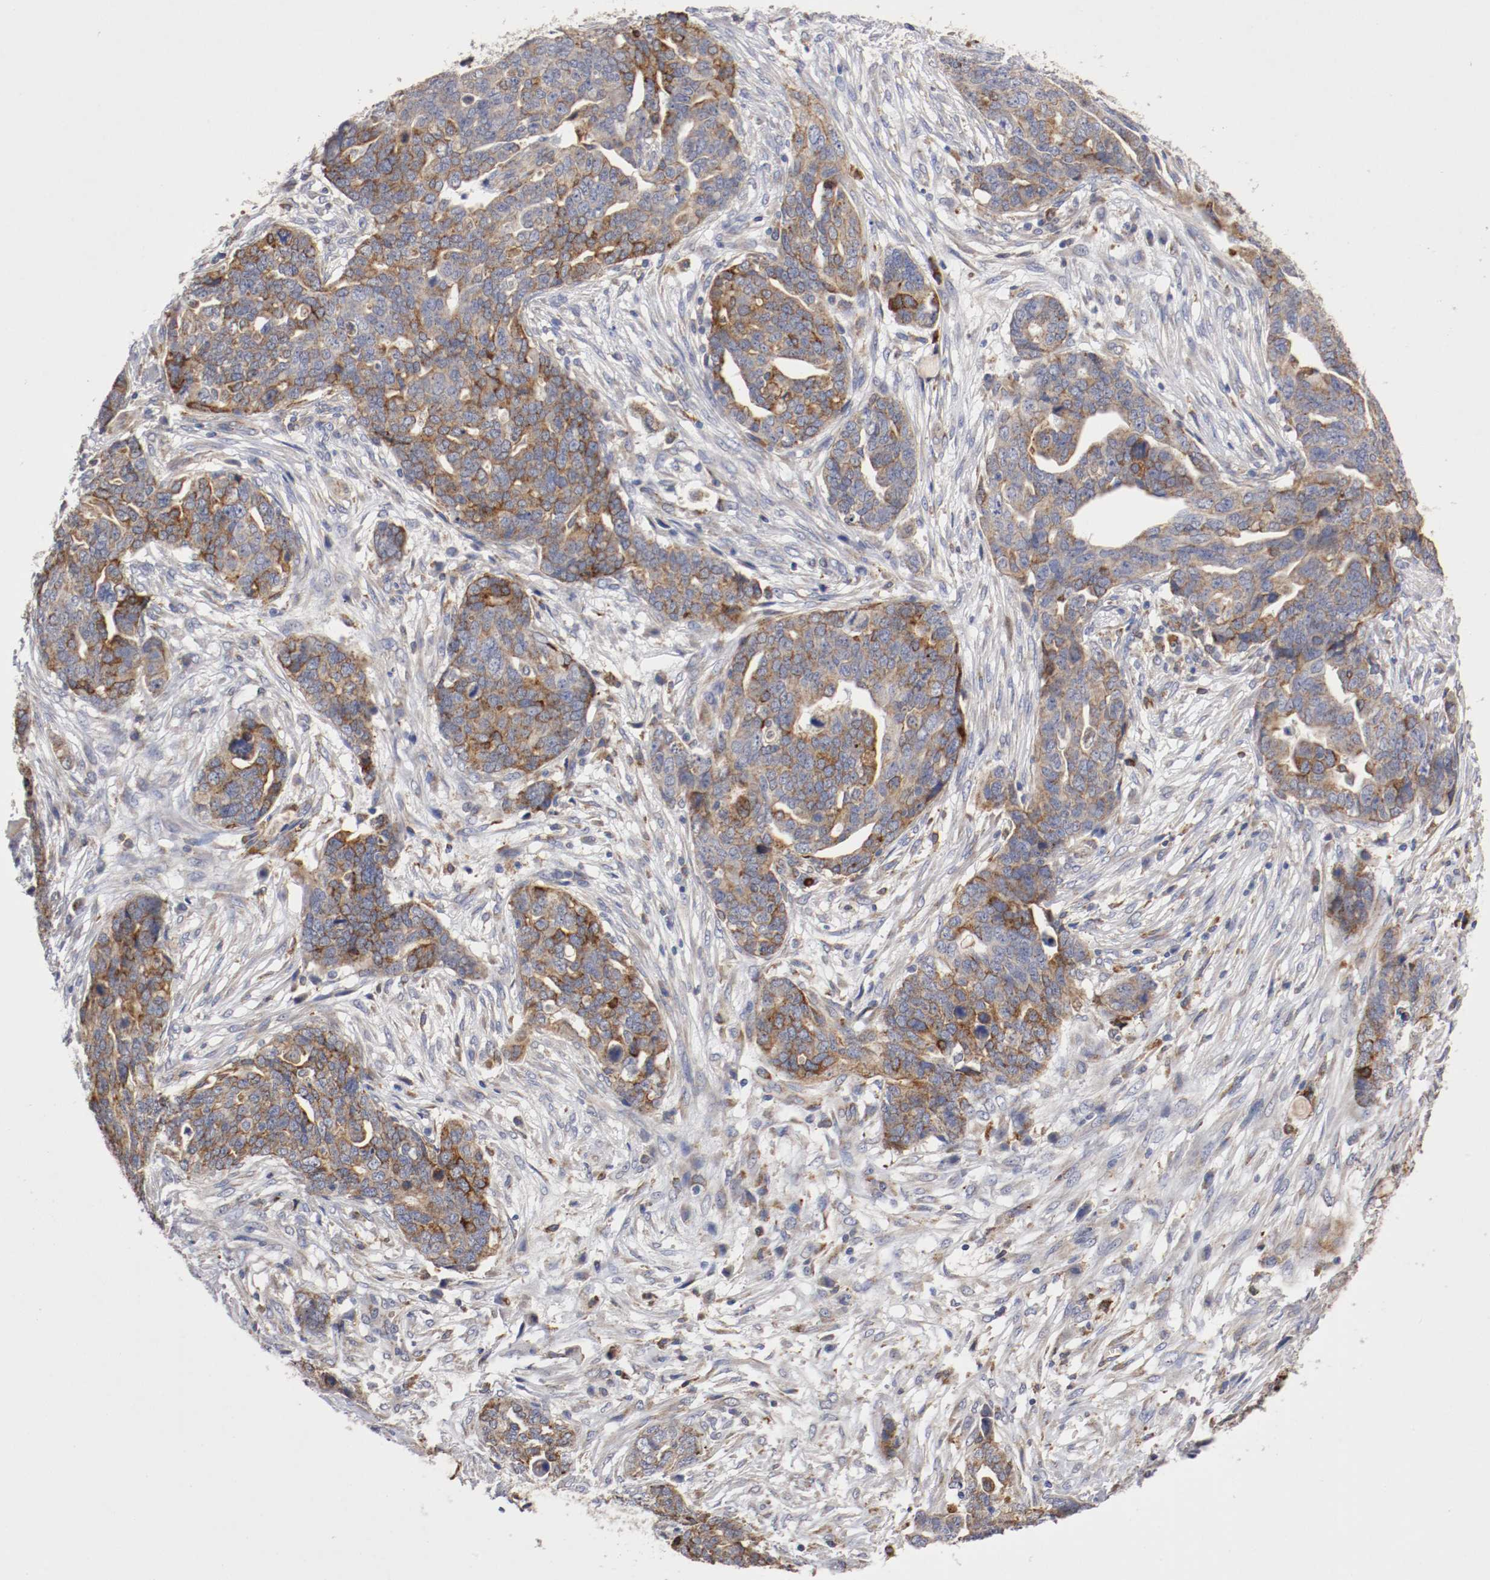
{"staining": {"intensity": "moderate", "quantity": ">75%", "location": "cytoplasmic/membranous"}, "tissue": "ovarian cancer", "cell_type": "Tumor cells", "image_type": "cancer", "snomed": [{"axis": "morphology", "description": "Normal tissue, NOS"}, {"axis": "morphology", "description": "Cystadenocarcinoma, serous, NOS"}, {"axis": "topography", "description": "Fallopian tube"}, {"axis": "topography", "description": "Ovary"}], "caption": "High-magnification brightfield microscopy of ovarian cancer stained with DAB (brown) and counterstained with hematoxylin (blue). tumor cells exhibit moderate cytoplasmic/membranous positivity is identified in approximately>75% of cells.", "gene": "TRAF2", "patient": {"sex": "female", "age": 56}}